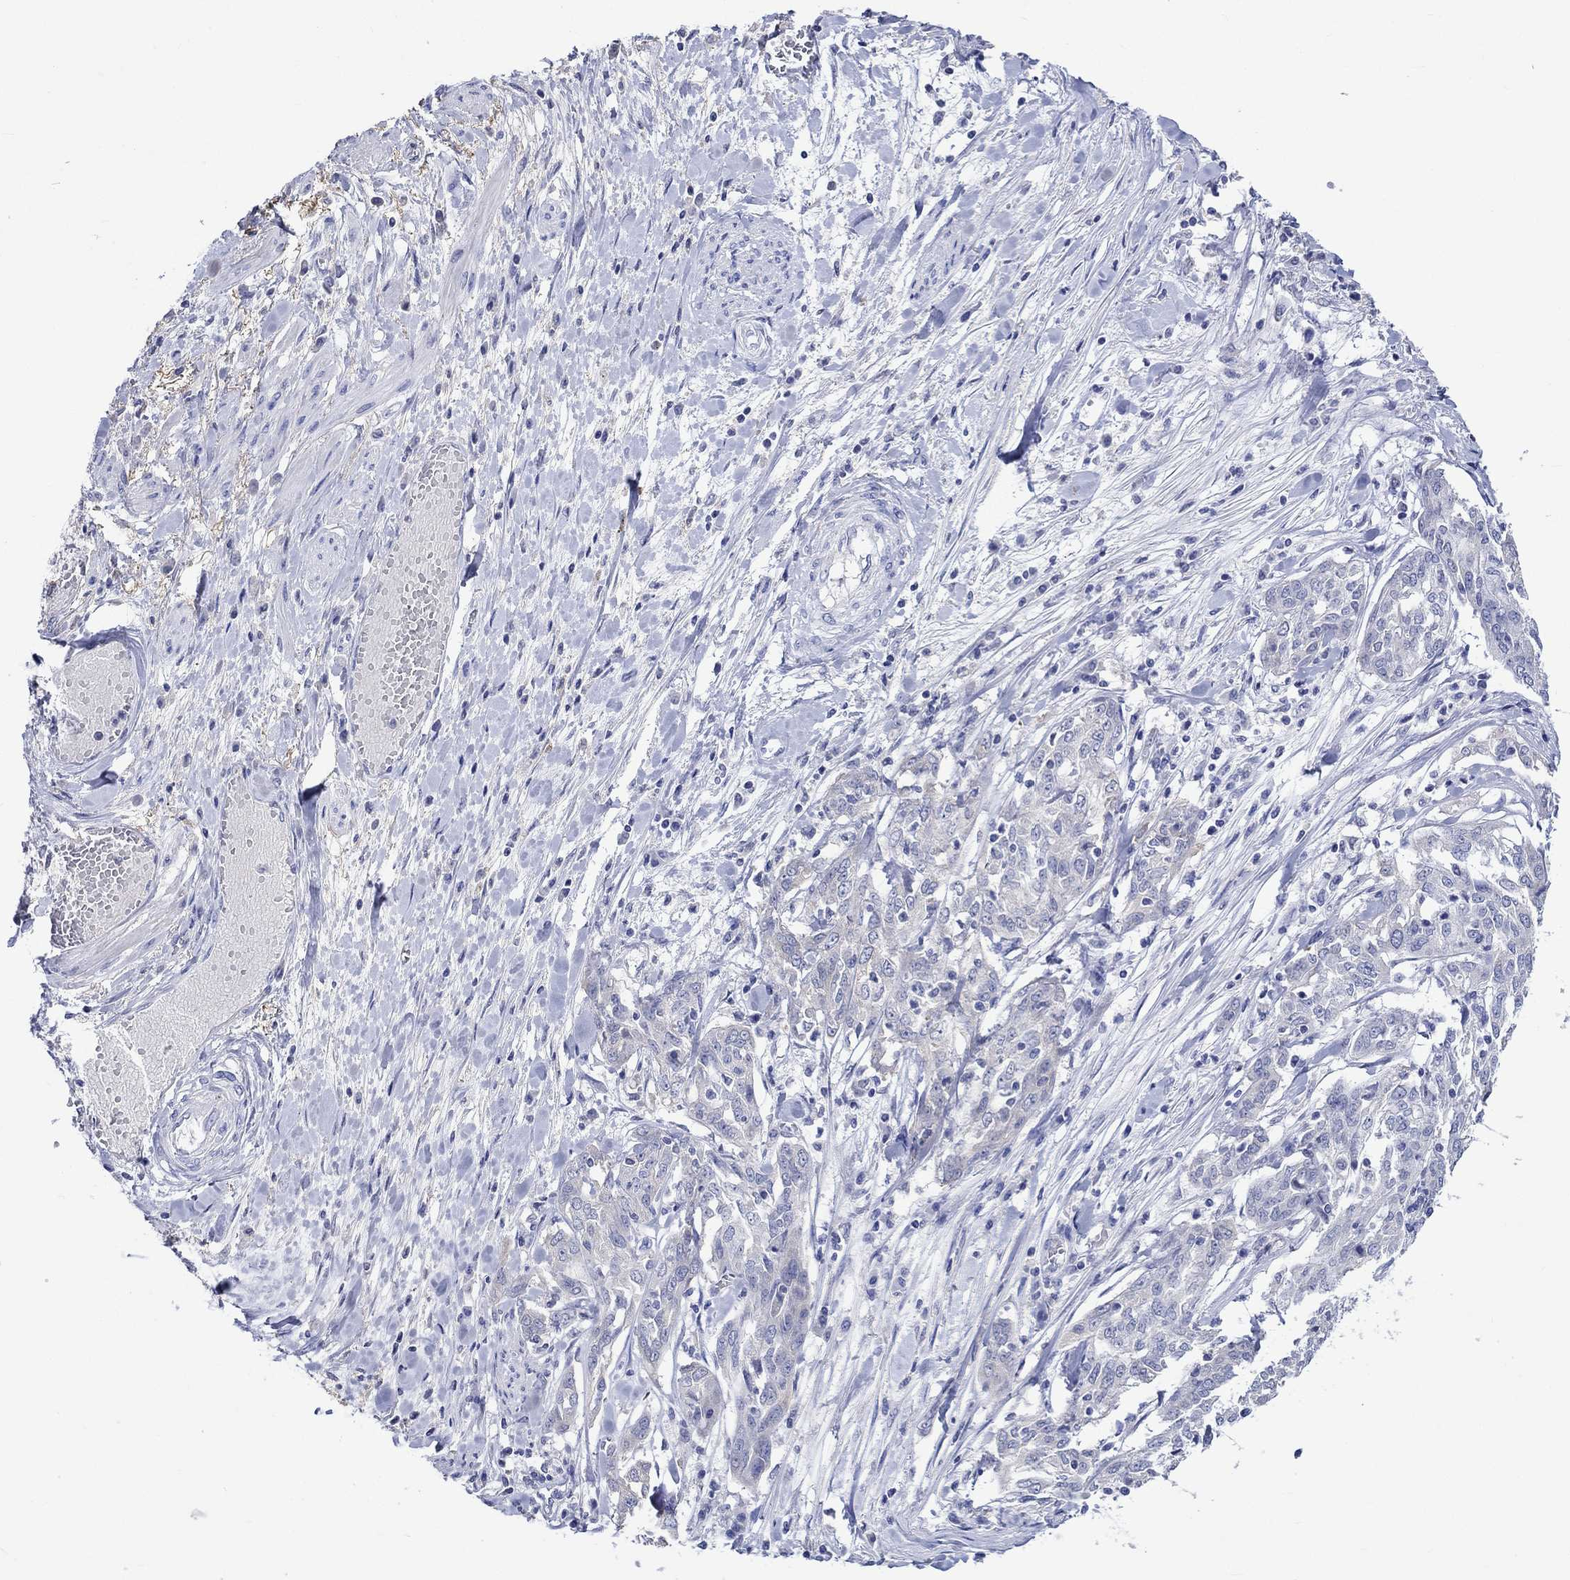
{"staining": {"intensity": "negative", "quantity": "none", "location": "none"}, "tissue": "ovarian cancer", "cell_type": "Tumor cells", "image_type": "cancer", "snomed": [{"axis": "morphology", "description": "Cystadenocarcinoma, serous, NOS"}, {"axis": "topography", "description": "Ovary"}], "caption": "This is an immunohistochemistry image of ovarian serous cystadenocarcinoma. There is no positivity in tumor cells.", "gene": "KLHL35", "patient": {"sex": "female", "age": 67}}